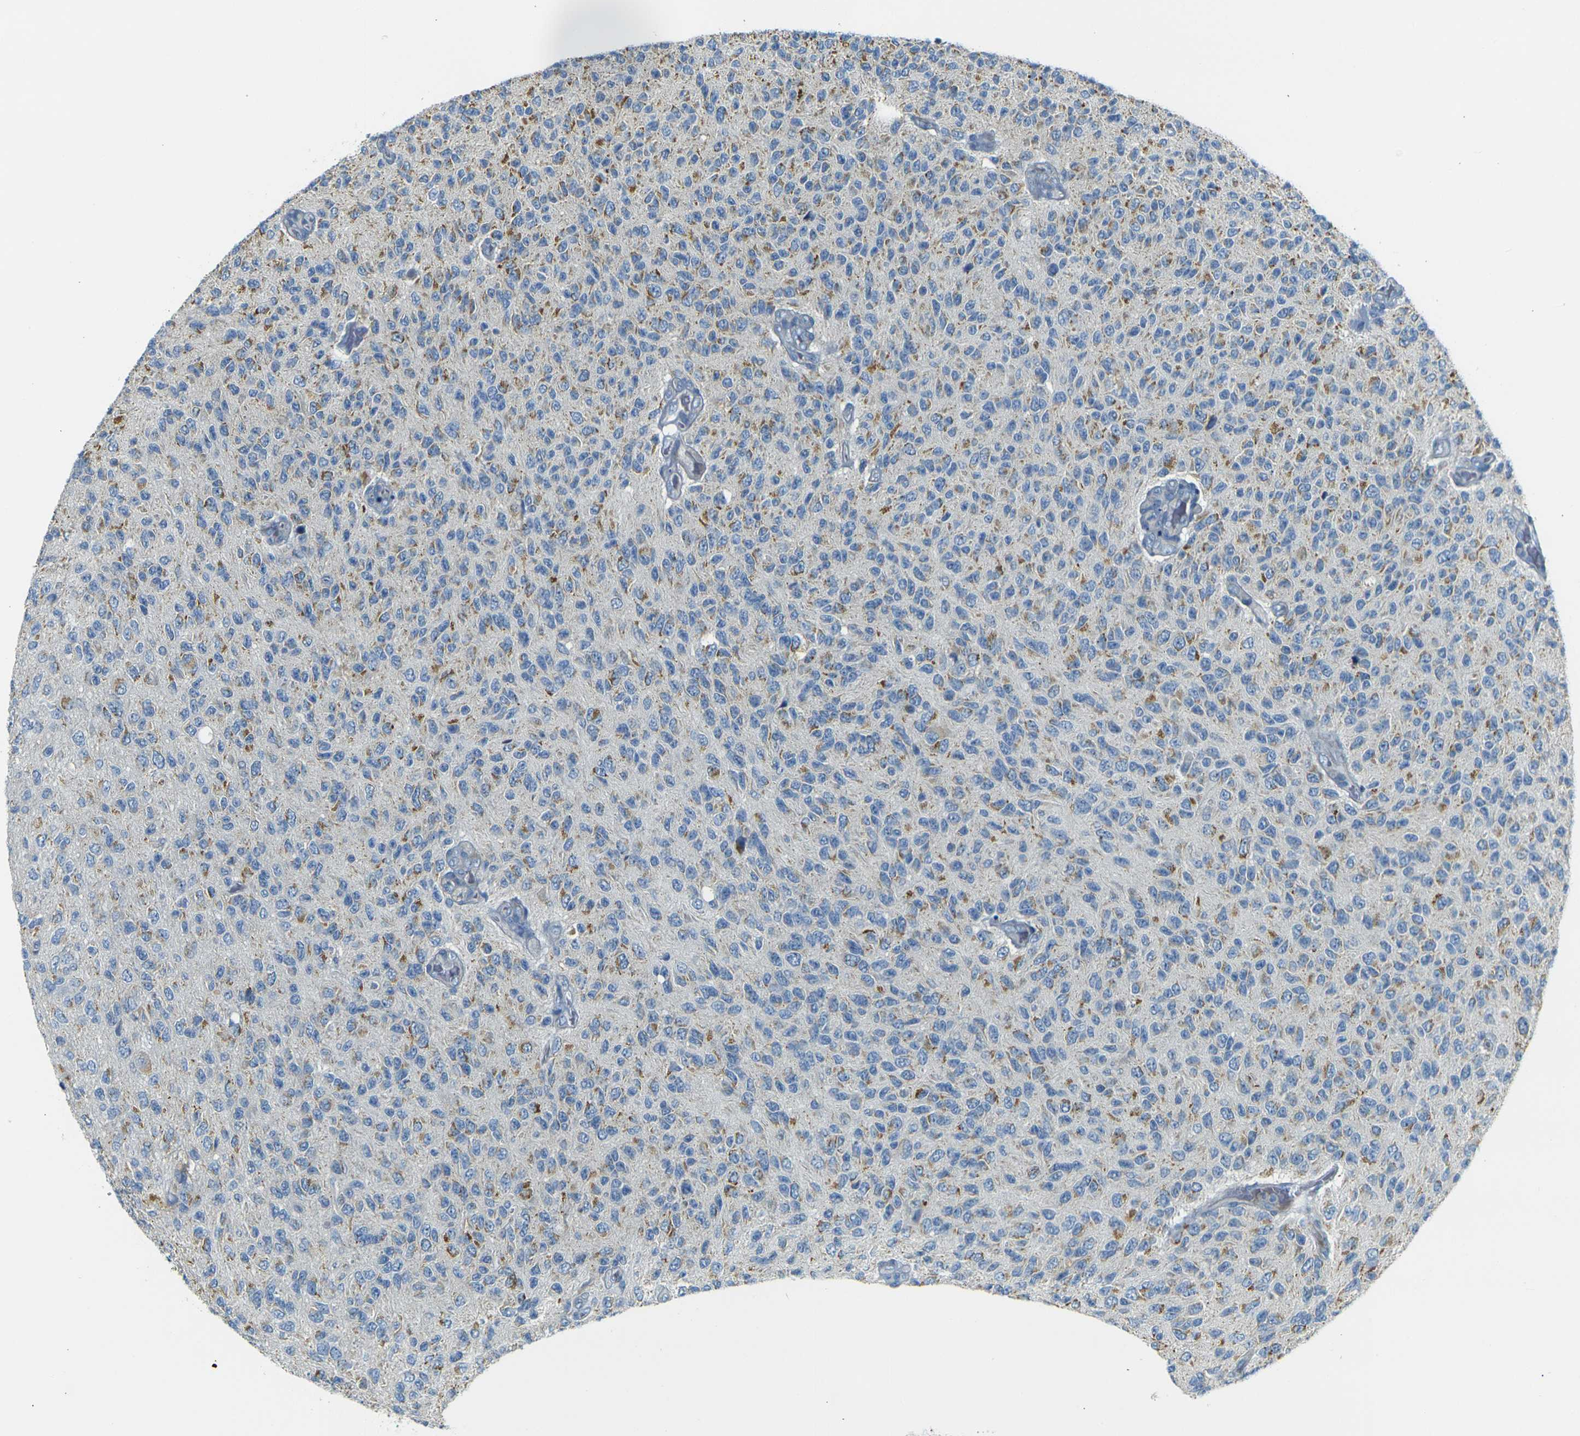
{"staining": {"intensity": "moderate", "quantity": "25%-75%", "location": "cytoplasmic/membranous"}, "tissue": "glioma", "cell_type": "Tumor cells", "image_type": "cancer", "snomed": [{"axis": "morphology", "description": "Glioma, malignant, High grade"}, {"axis": "topography", "description": "pancreas cauda"}], "caption": "Moderate cytoplasmic/membranous expression is seen in about 25%-75% of tumor cells in glioma.", "gene": "PARD6B", "patient": {"sex": "male", "age": 60}}